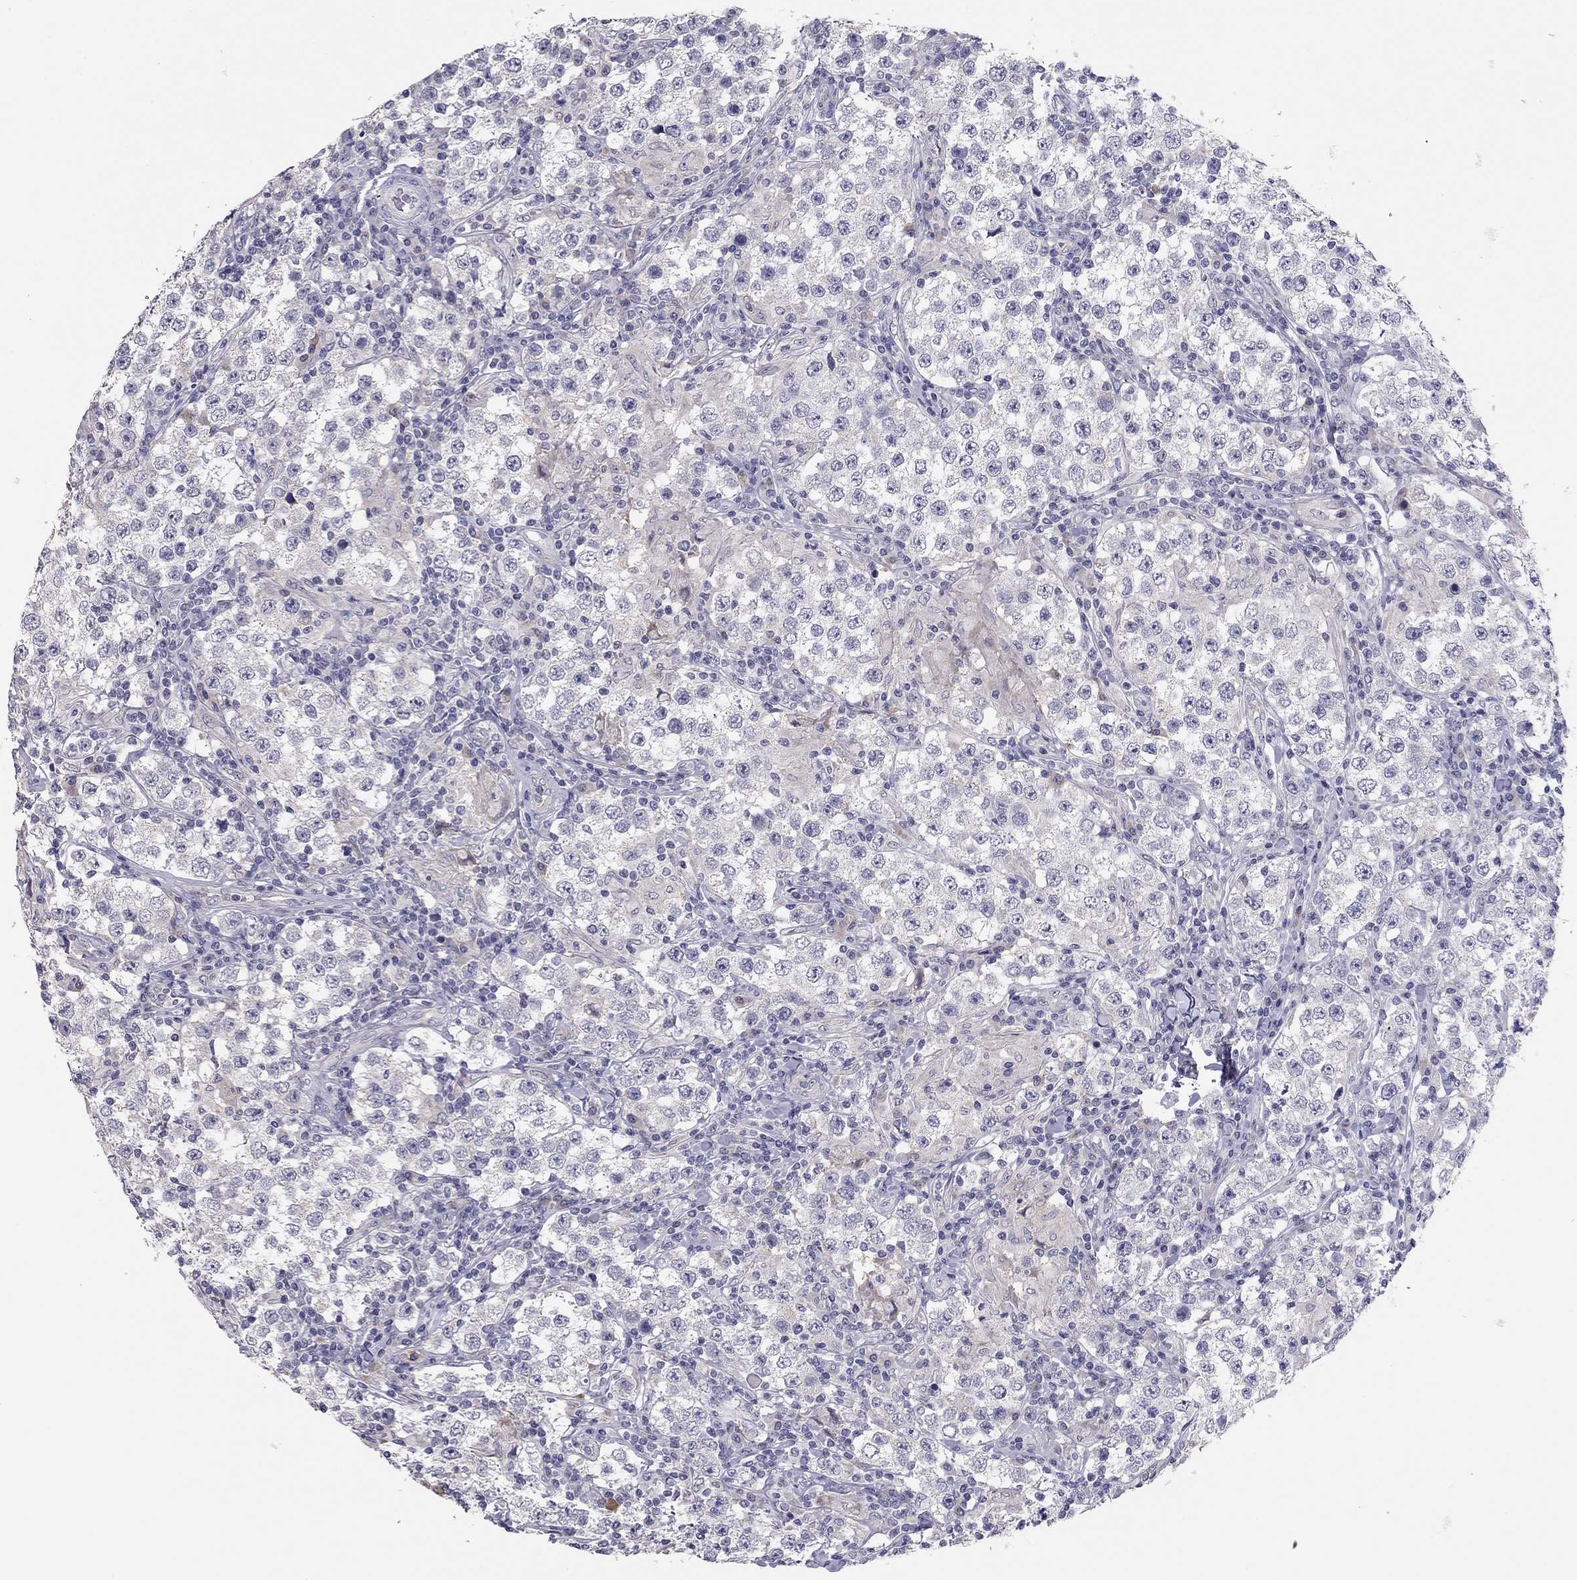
{"staining": {"intensity": "negative", "quantity": "none", "location": "none"}, "tissue": "testis cancer", "cell_type": "Tumor cells", "image_type": "cancer", "snomed": [{"axis": "morphology", "description": "Seminoma, NOS"}, {"axis": "morphology", "description": "Carcinoma, Embryonal, NOS"}, {"axis": "topography", "description": "Testis"}], "caption": "IHC histopathology image of human testis cancer stained for a protein (brown), which displays no staining in tumor cells.", "gene": "SCARB1", "patient": {"sex": "male", "age": 41}}